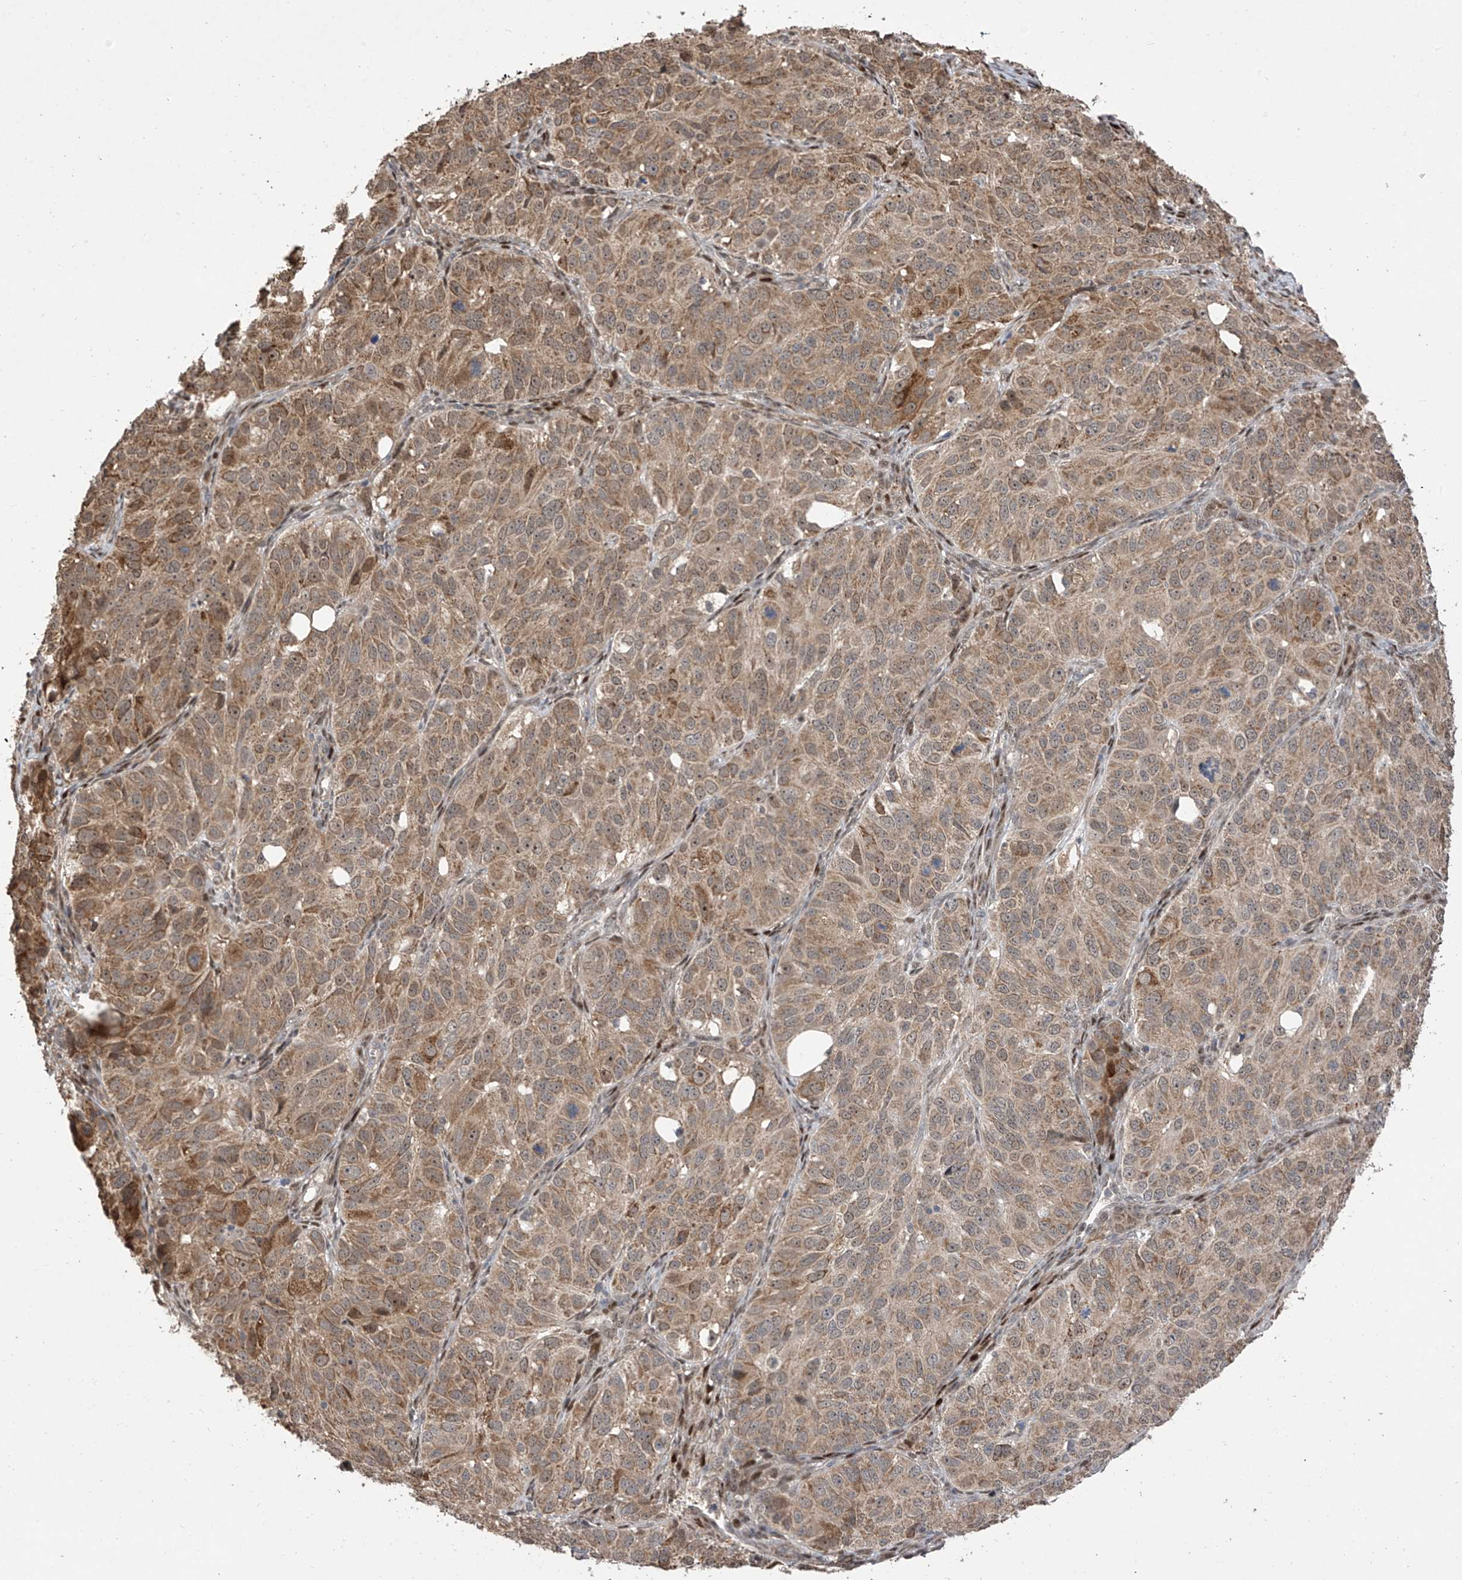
{"staining": {"intensity": "moderate", "quantity": ">75%", "location": "cytoplasmic/membranous,nuclear"}, "tissue": "ovarian cancer", "cell_type": "Tumor cells", "image_type": "cancer", "snomed": [{"axis": "morphology", "description": "Carcinoma, endometroid"}, {"axis": "topography", "description": "Ovary"}], "caption": "Ovarian cancer stained with immunohistochemistry (IHC) demonstrates moderate cytoplasmic/membranous and nuclear positivity in about >75% of tumor cells. (brown staining indicates protein expression, while blue staining denotes nuclei).", "gene": "LATS1", "patient": {"sex": "female", "age": 51}}